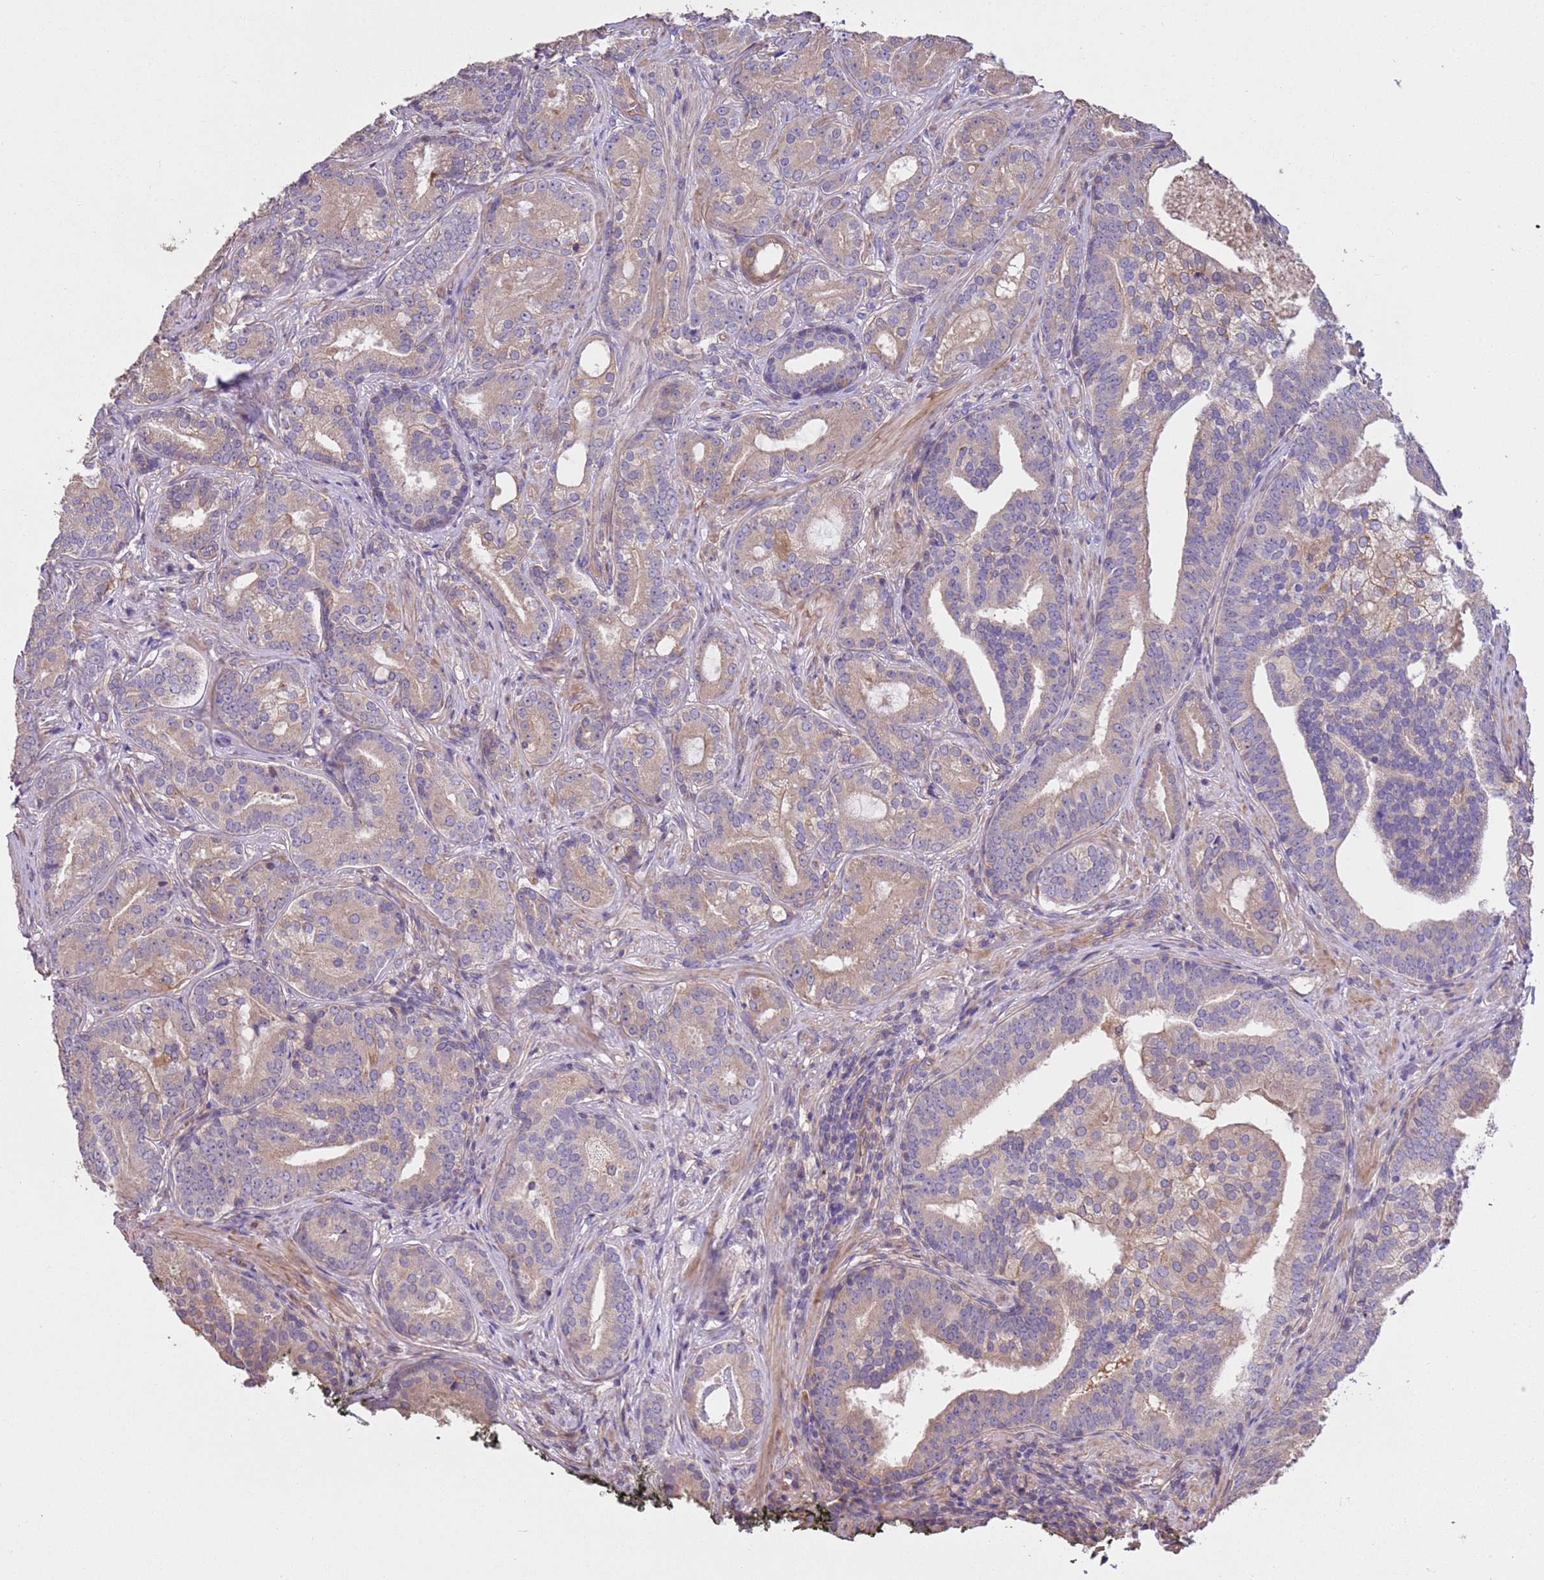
{"staining": {"intensity": "weak", "quantity": ">75%", "location": "cytoplasmic/membranous"}, "tissue": "prostate cancer", "cell_type": "Tumor cells", "image_type": "cancer", "snomed": [{"axis": "morphology", "description": "Adenocarcinoma, High grade"}, {"axis": "topography", "description": "Prostate"}], "caption": "The photomicrograph shows immunohistochemical staining of prostate cancer (adenocarcinoma (high-grade)). There is weak cytoplasmic/membranous staining is seen in about >75% of tumor cells.", "gene": "FAM89B", "patient": {"sex": "male", "age": 55}}